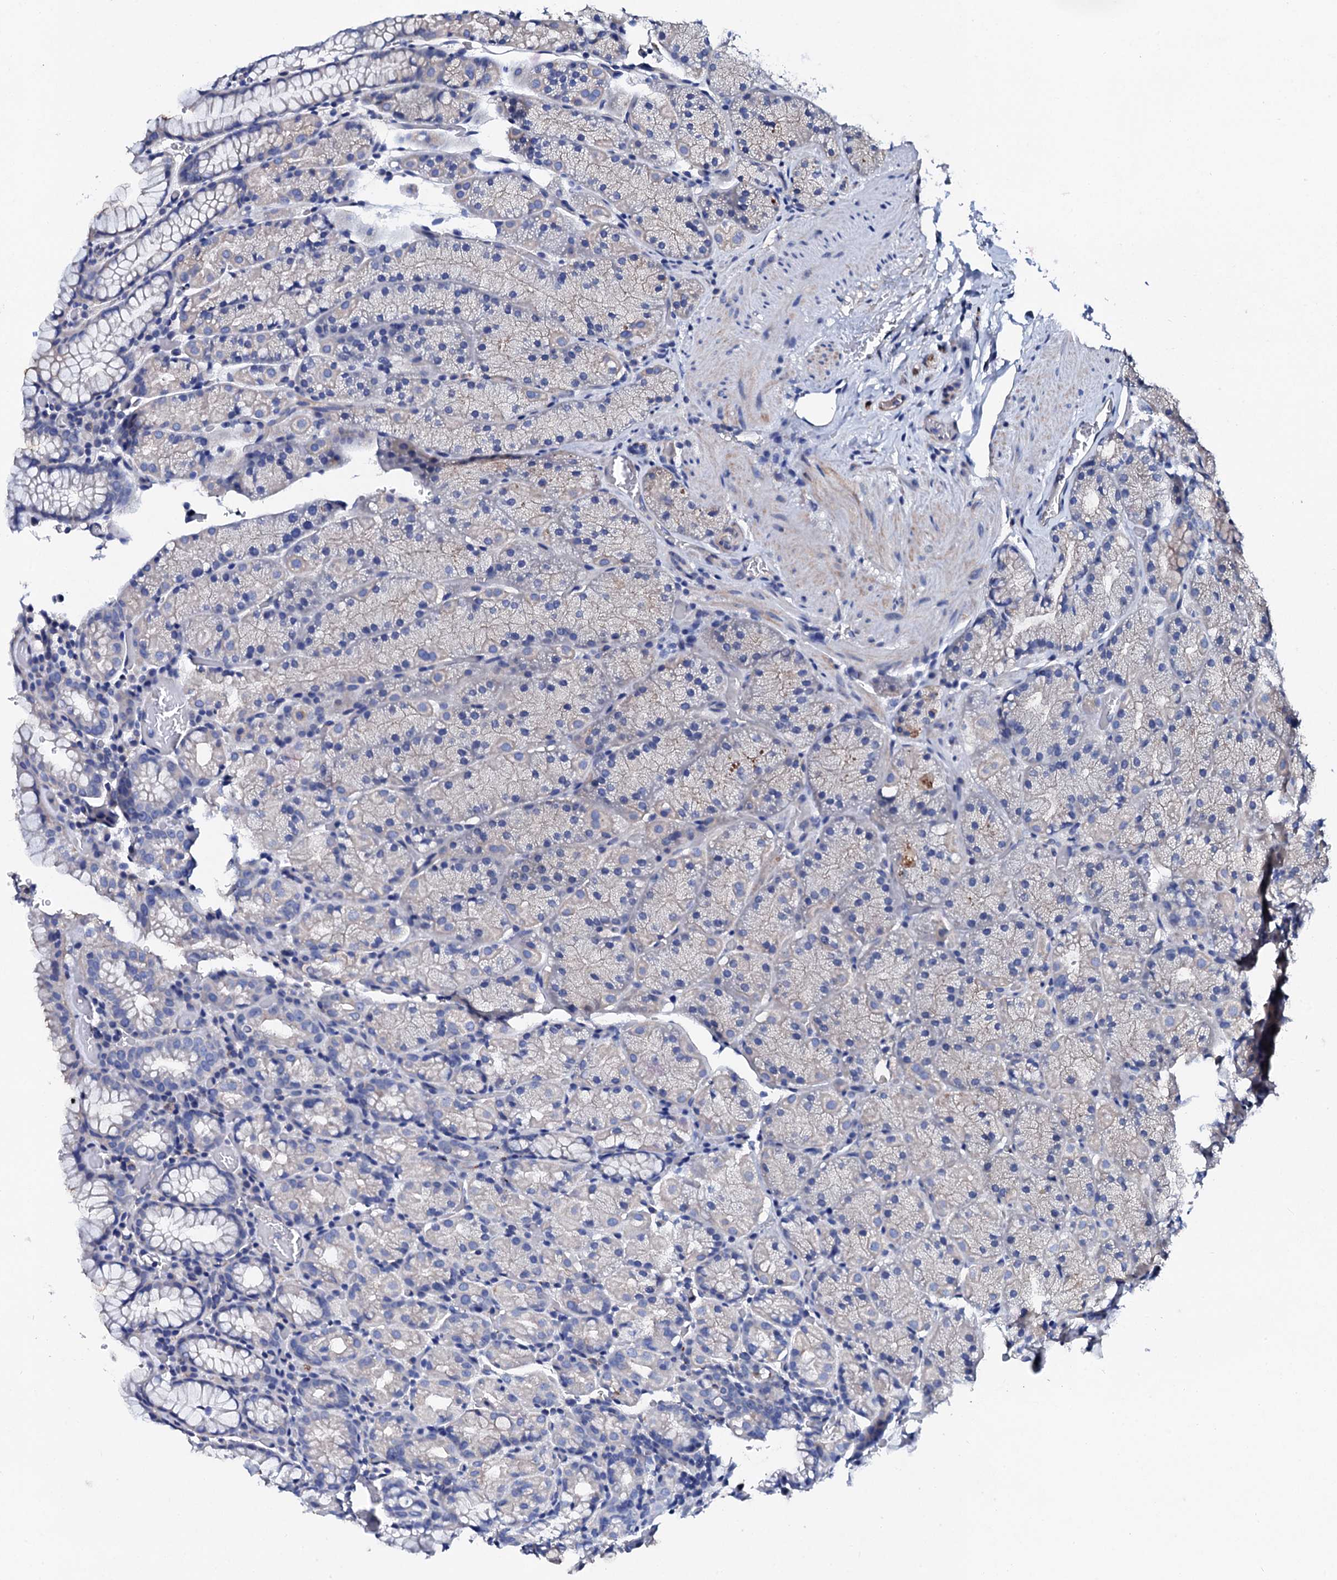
{"staining": {"intensity": "negative", "quantity": "none", "location": "none"}, "tissue": "stomach", "cell_type": "Glandular cells", "image_type": "normal", "snomed": [{"axis": "morphology", "description": "Normal tissue, NOS"}, {"axis": "topography", "description": "Stomach, upper"}, {"axis": "topography", "description": "Stomach, lower"}], "caption": "This photomicrograph is of benign stomach stained with immunohistochemistry (IHC) to label a protein in brown with the nuclei are counter-stained blue. There is no staining in glandular cells. (DAB (3,3'-diaminobenzidine) IHC visualized using brightfield microscopy, high magnification).", "gene": "KLHL32", "patient": {"sex": "male", "age": 80}}